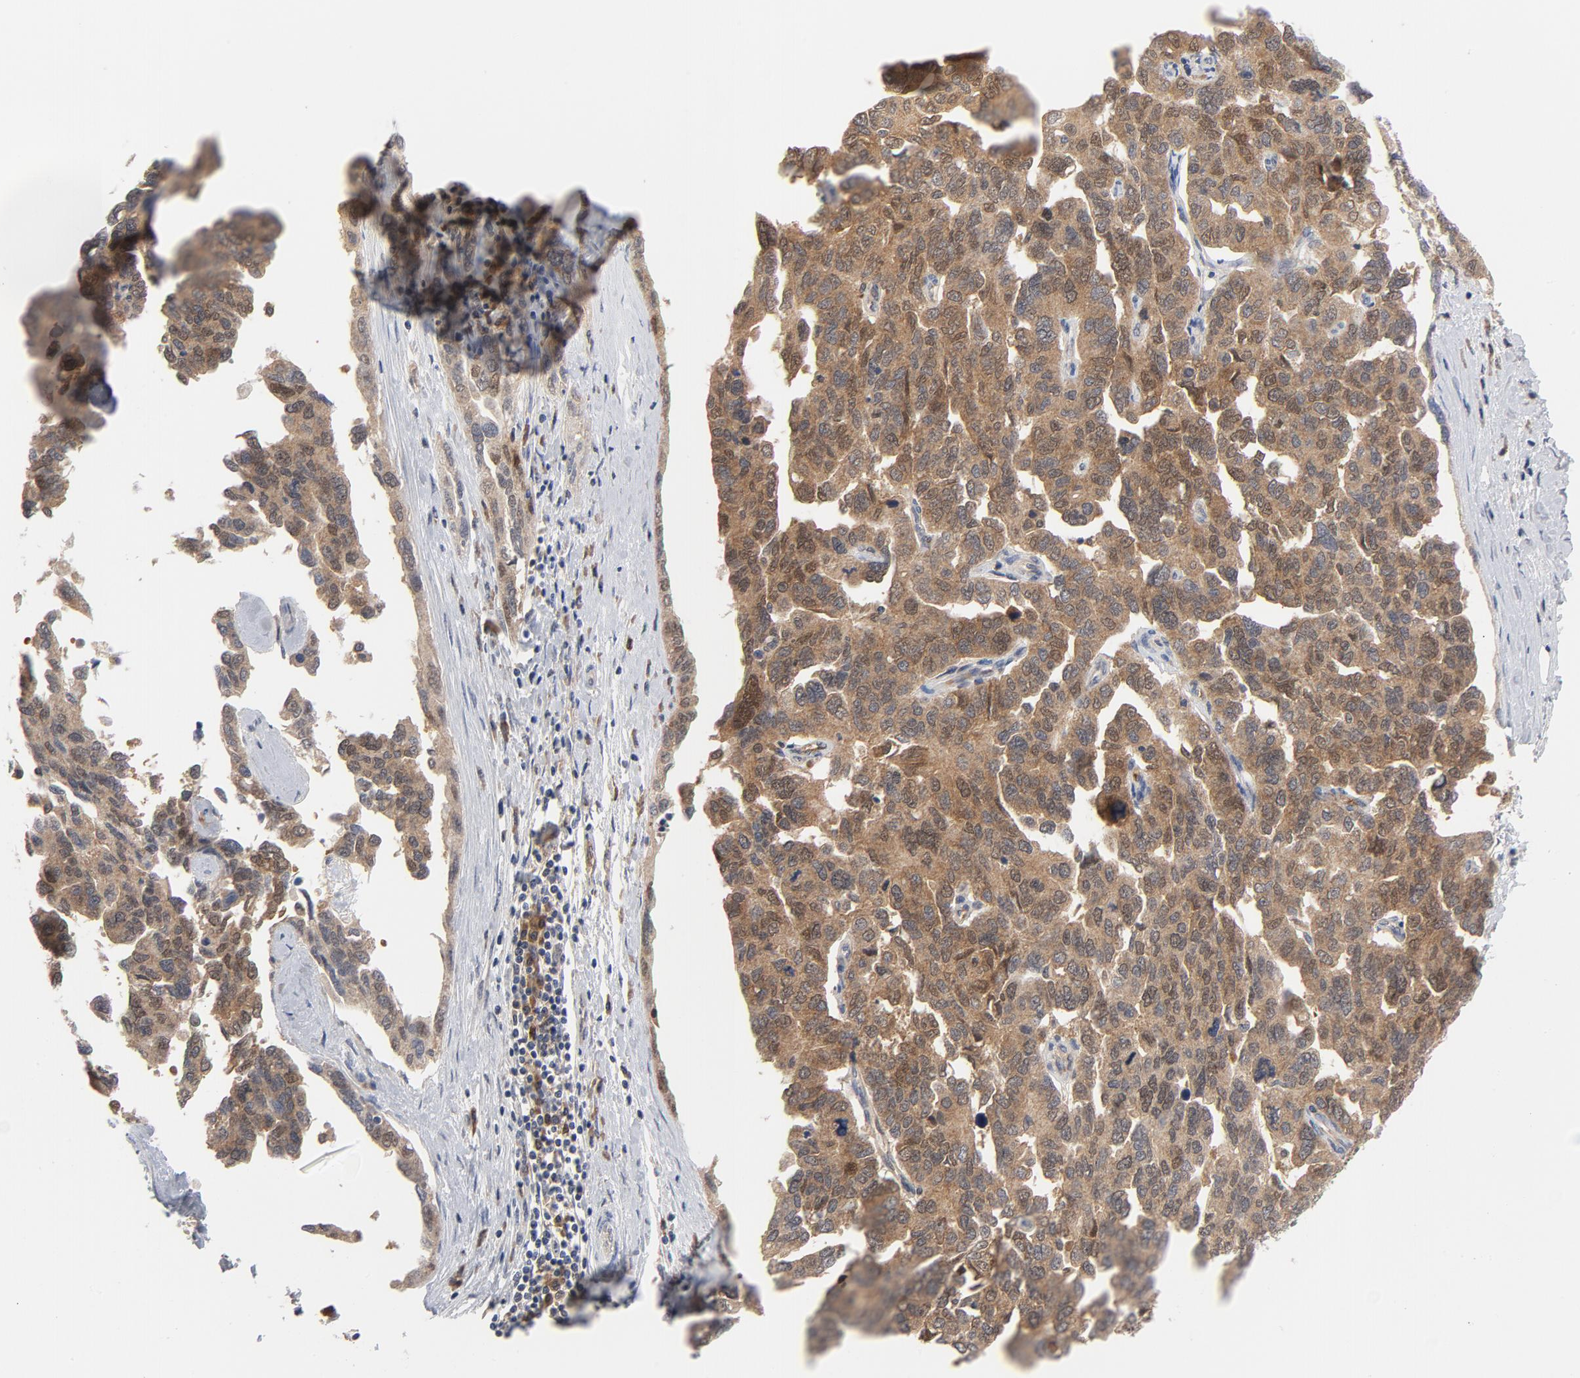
{"staining": {"intensity": "moderate", "quantity": ">75%", "location": "cytoplasmic/membranous,nuclear"}, "tissue": "ovarian cancer", "cell_type": "Tumor cells", "image_type": "cancer", "snomed": [{"axis": "morphology", "description": "Cystadenocarcinoma, serous, NOS"}, {"axis": "topography", "description": "Ovary"}], "caption": "Immunohistochemistry (IHC) image of neoplastic tissue: ovarian serous cystadenocarcinoma stained using IHC displays medium levels of moderate protein expression localized specifically in the cytoplasmic/membranous and nuclear of tumor cells, appearing as a cytoplasmic/membranous and nuclear brown color.", "gene": "PRDX1", "patient": {"sex": "female", "age": 64}}